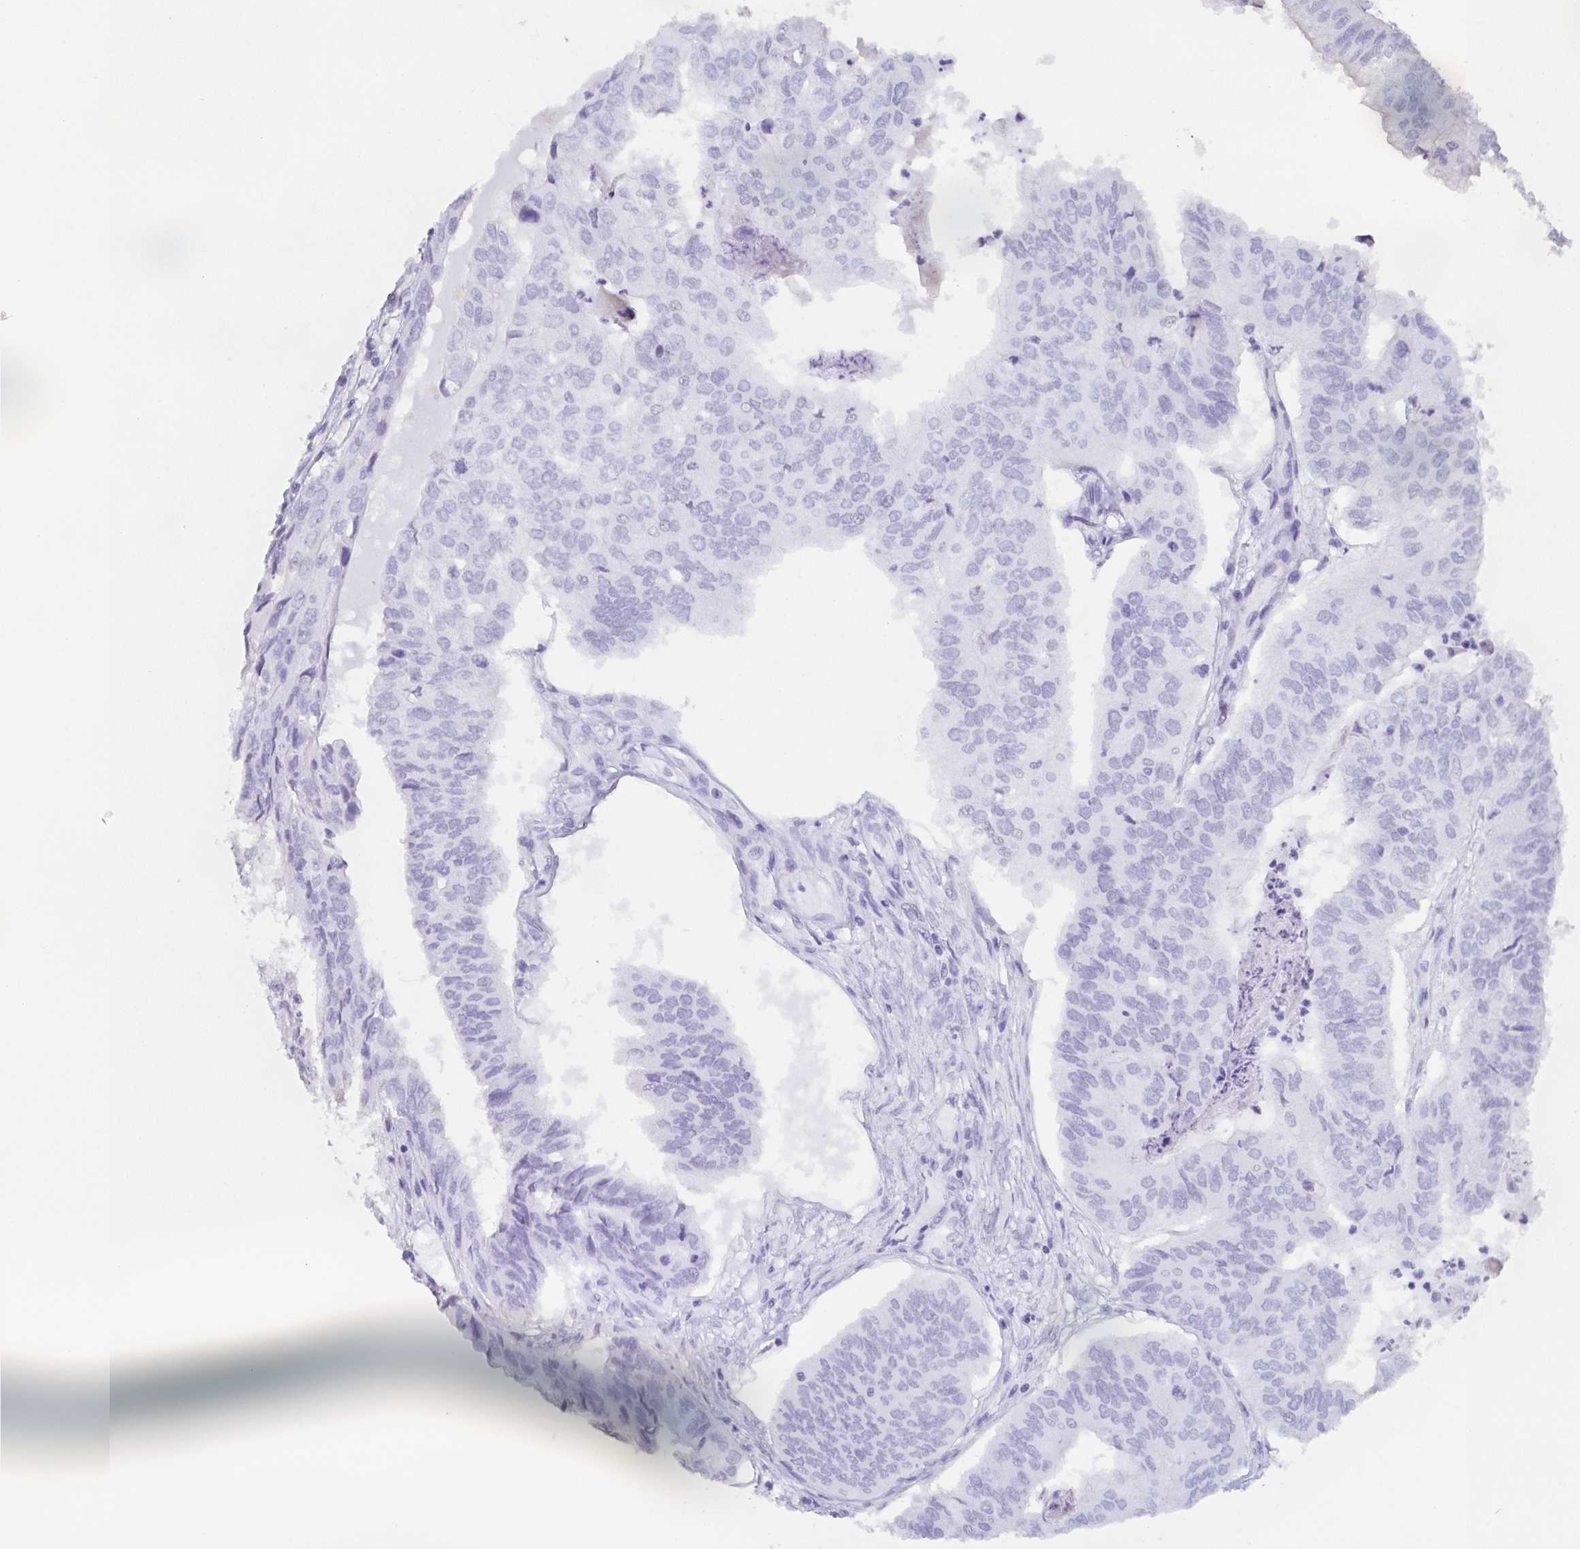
{"staining": {"intensity": "negative", "quantity": "none", "location": "none"}, "tissue": "colorectal cancer", "cell_type": "Tumor cells", "image_type": "cancer", "snomed": [{"axis": "morphology", "description": "Adenocarcinoma, NOS"}, {"axis": "topography", "description": "Colon"}], "caption": "Colorectal cancer was stained to show a protein in brown. There is no significant expression in tumor cells.", "gene": "POU2F3", "patient": {"sex": "female", "age": 67}}